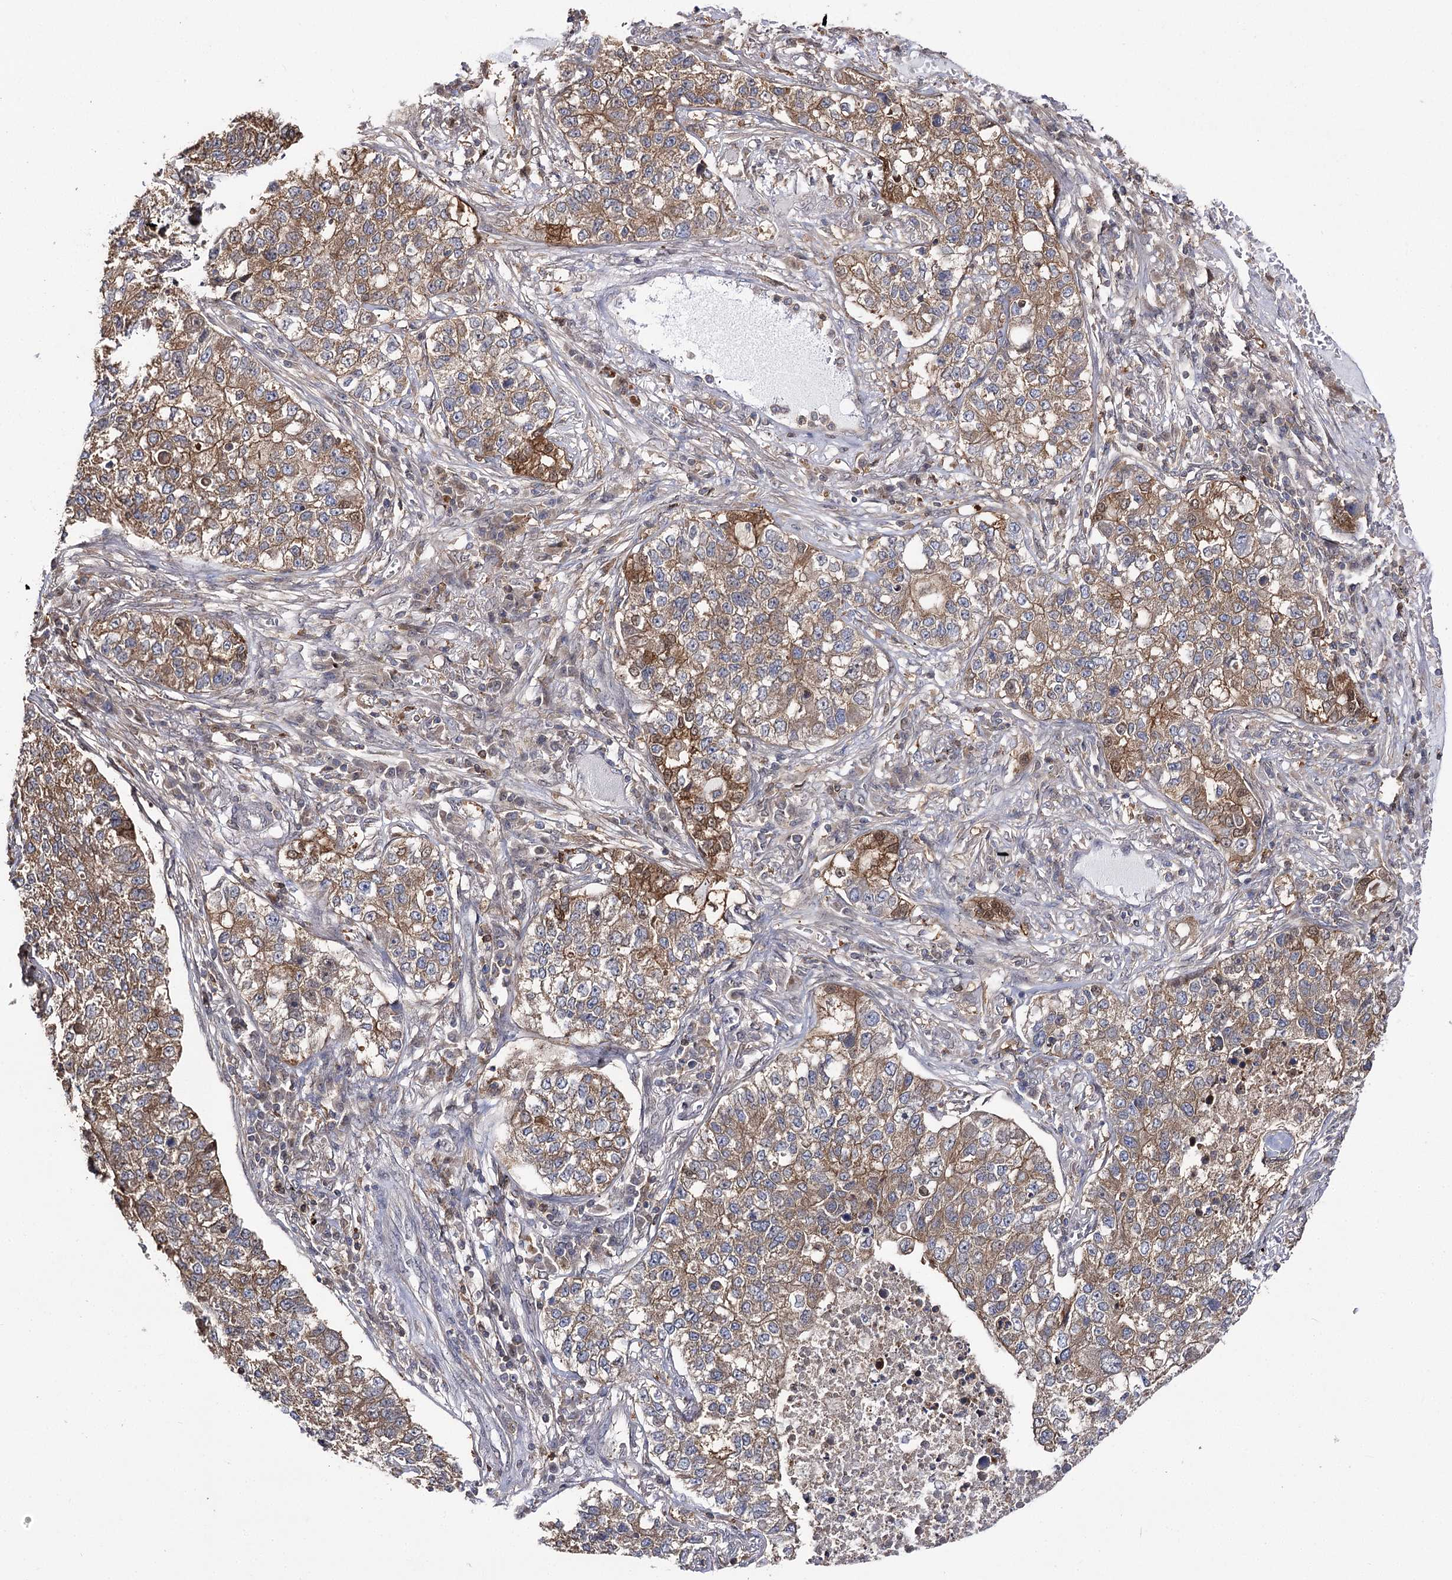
{"staining": {"intensity": "moderate", "quantity": ">75%", "location": "cytoplasmic/membranous"}, "tissue": "lung cancer", "cell_type": "Tumor cells", "image_type": "cancer", "snomed": [{"axis": "morphology", "description": "Adenocarcinoma, NOS"}, {"axis": "topography", "description": "Lung"}], "caption": "Lung cancer (adenocarcinoma) stained with DAB (3,3'-diaminobenzidine) immunohistochemistry reveals medium levels of moderate cytoplasmic/membranous staining in approximately >75% of tumor cells.", "gene": "UGP2", "patient": {"sex": "male", "age": 49}}